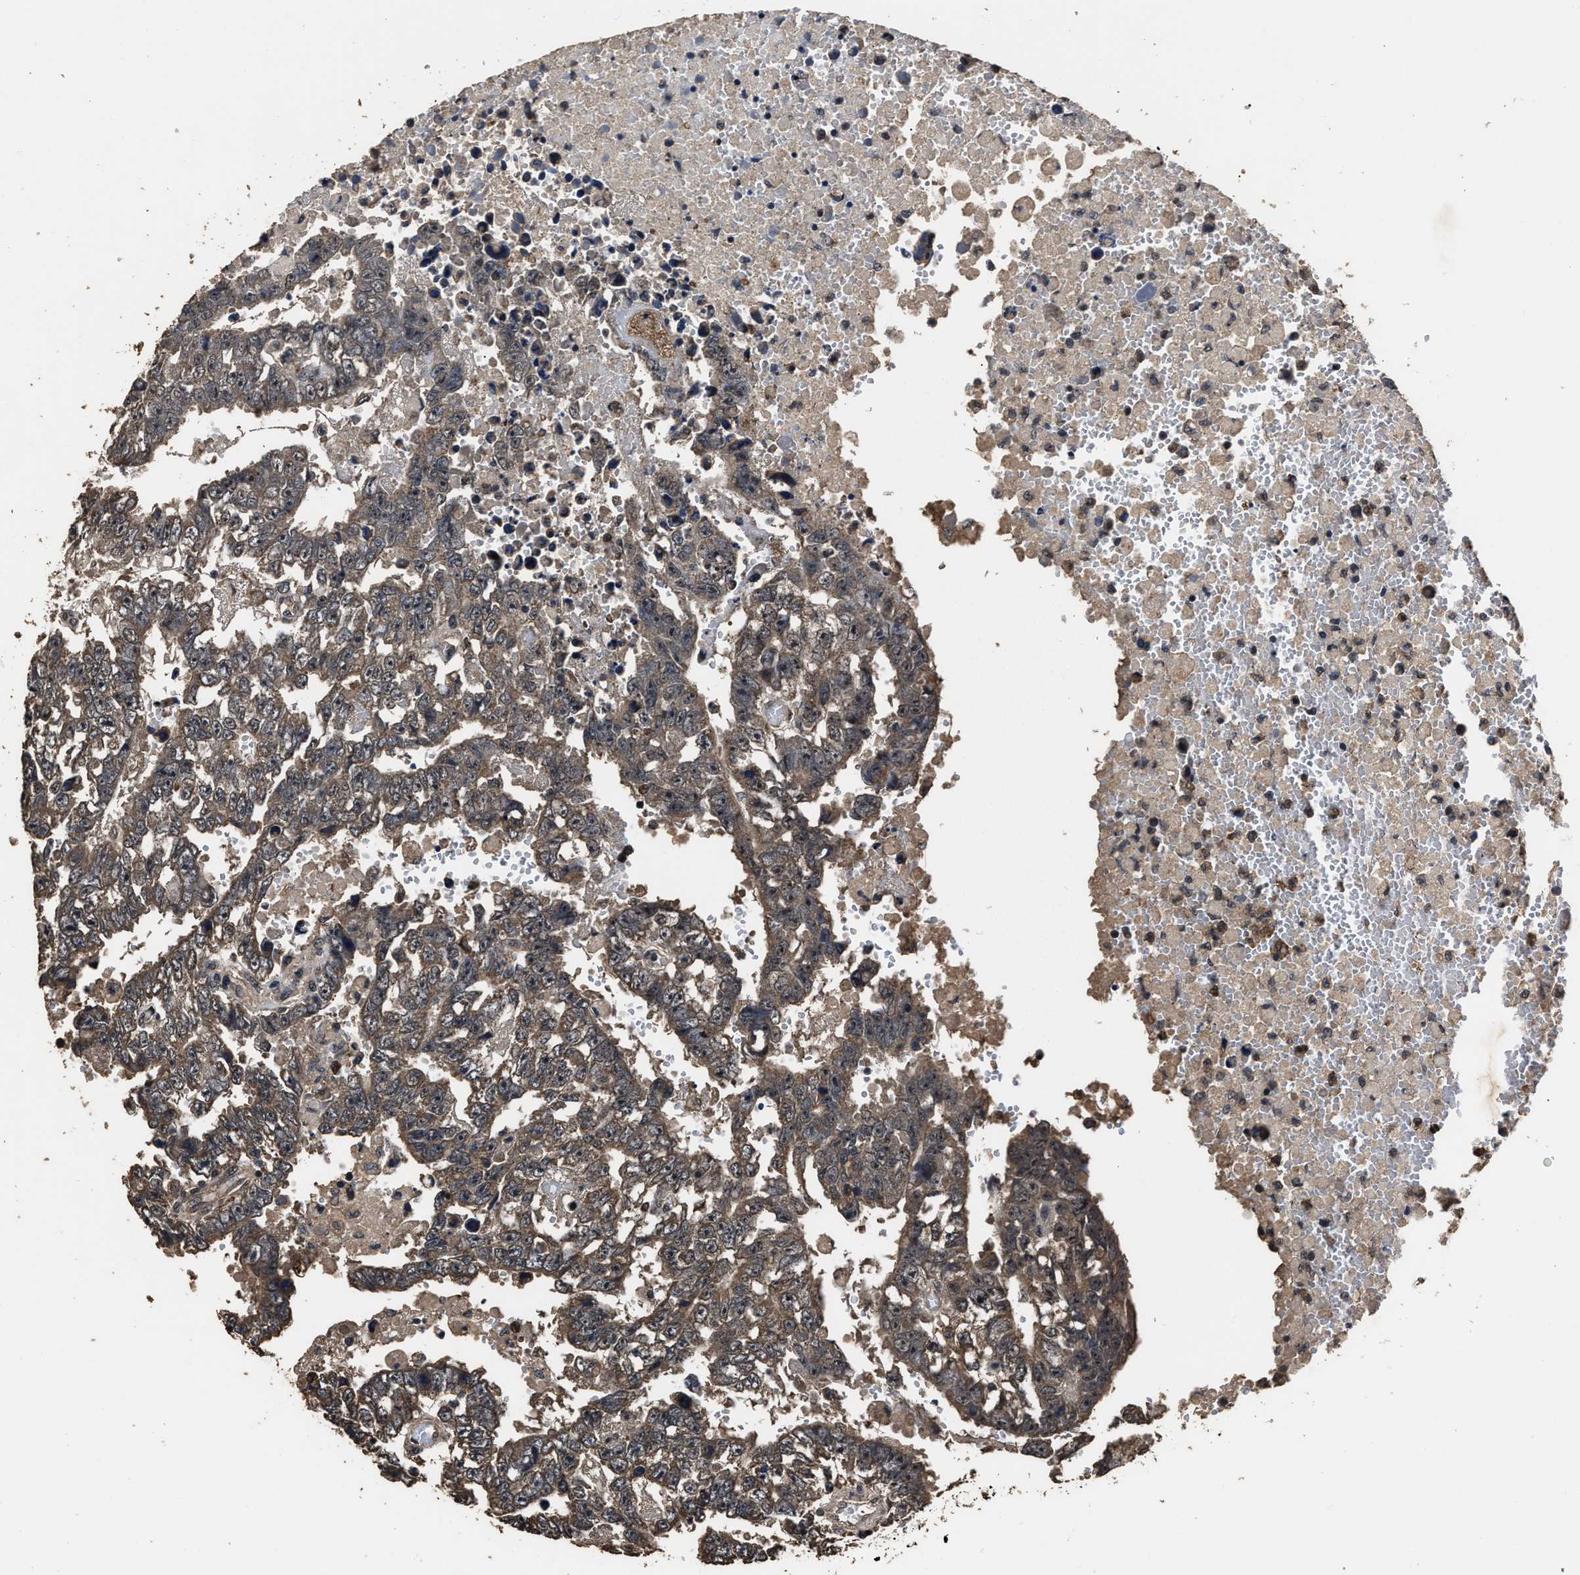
{"staining": {"intensity": "moderate", "quantity": ">75%", "location": "cytoplasmic/membranous"}, "tissue": "testis cancer", "cell_type": "Tumor cells", "image_type": "cancer", "snomed": [{"axis": "morphology", "description": "Carcinoma, Embryonal, NOS"}, {"axis": "topography", "description": "Testis"}], "caption": "This is an image of immunohistochemistry staining of embryonal carcinoma (testis), which shows moderate staining in the cytoplasmic/membranous of tumor cells.", "gene": "RSBN1L", "patient": {"sex": "male", "age": 25}}